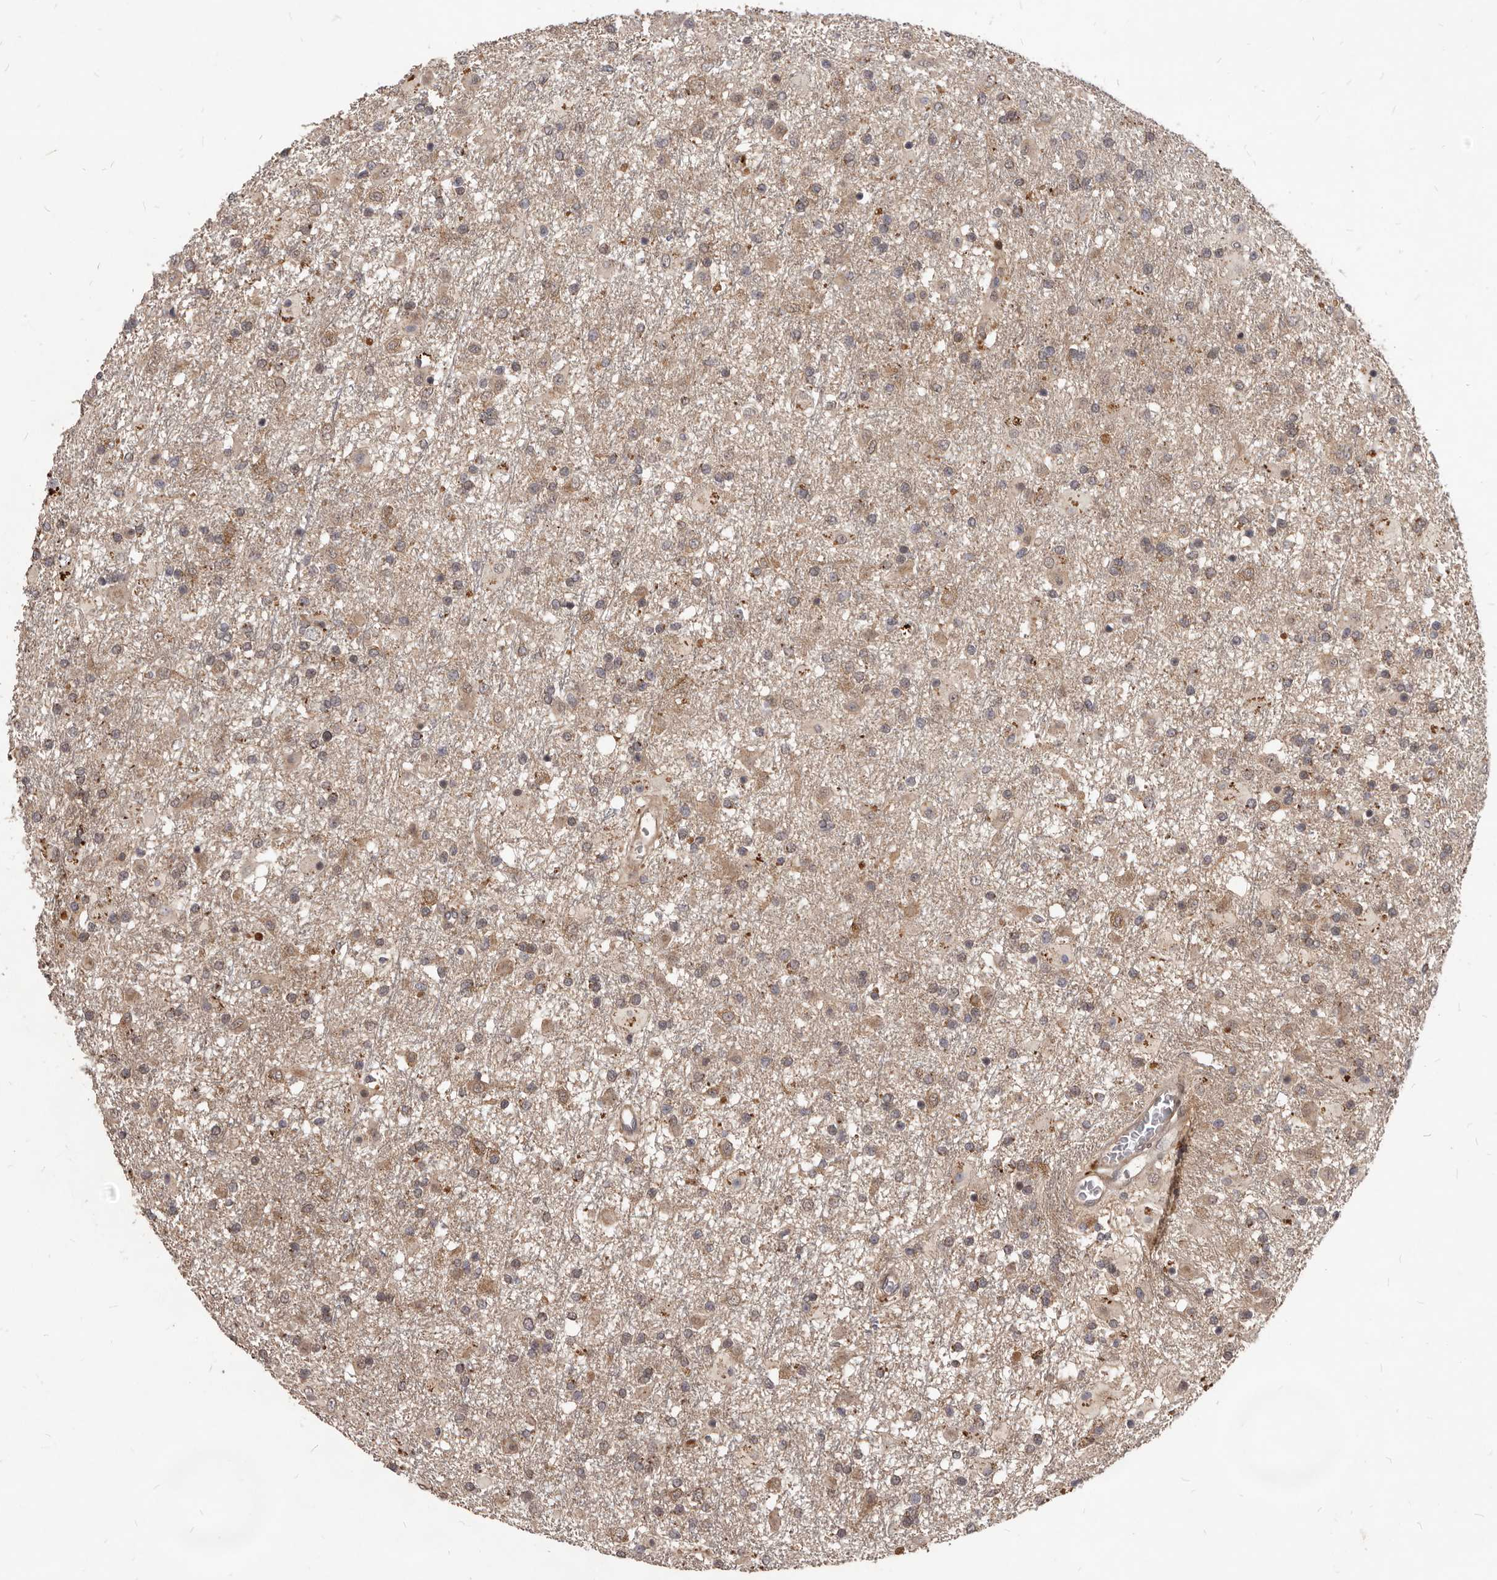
{"staining": {"intensity": "weak", "quantity": "25%-75%", "location": "cytoplasmic/membranous"}, "tissue": "glioma", "cell_type": "Tumor cells", "image_type": "cancer", "snomed": [{"axis": "morphology", "description": "Glioma, malignant, Low grade"}, {"axis": "topography", "description": "Brain"}], "caption": "Low-grade glioma (malignant) was stained to show a protein in brown. There is low levels of weak cytoplasmic/membranous expression in about 25%-75% of tumor cells.", "gene": "GABPB2", "patient": {"sex": "male", "age": 65}}